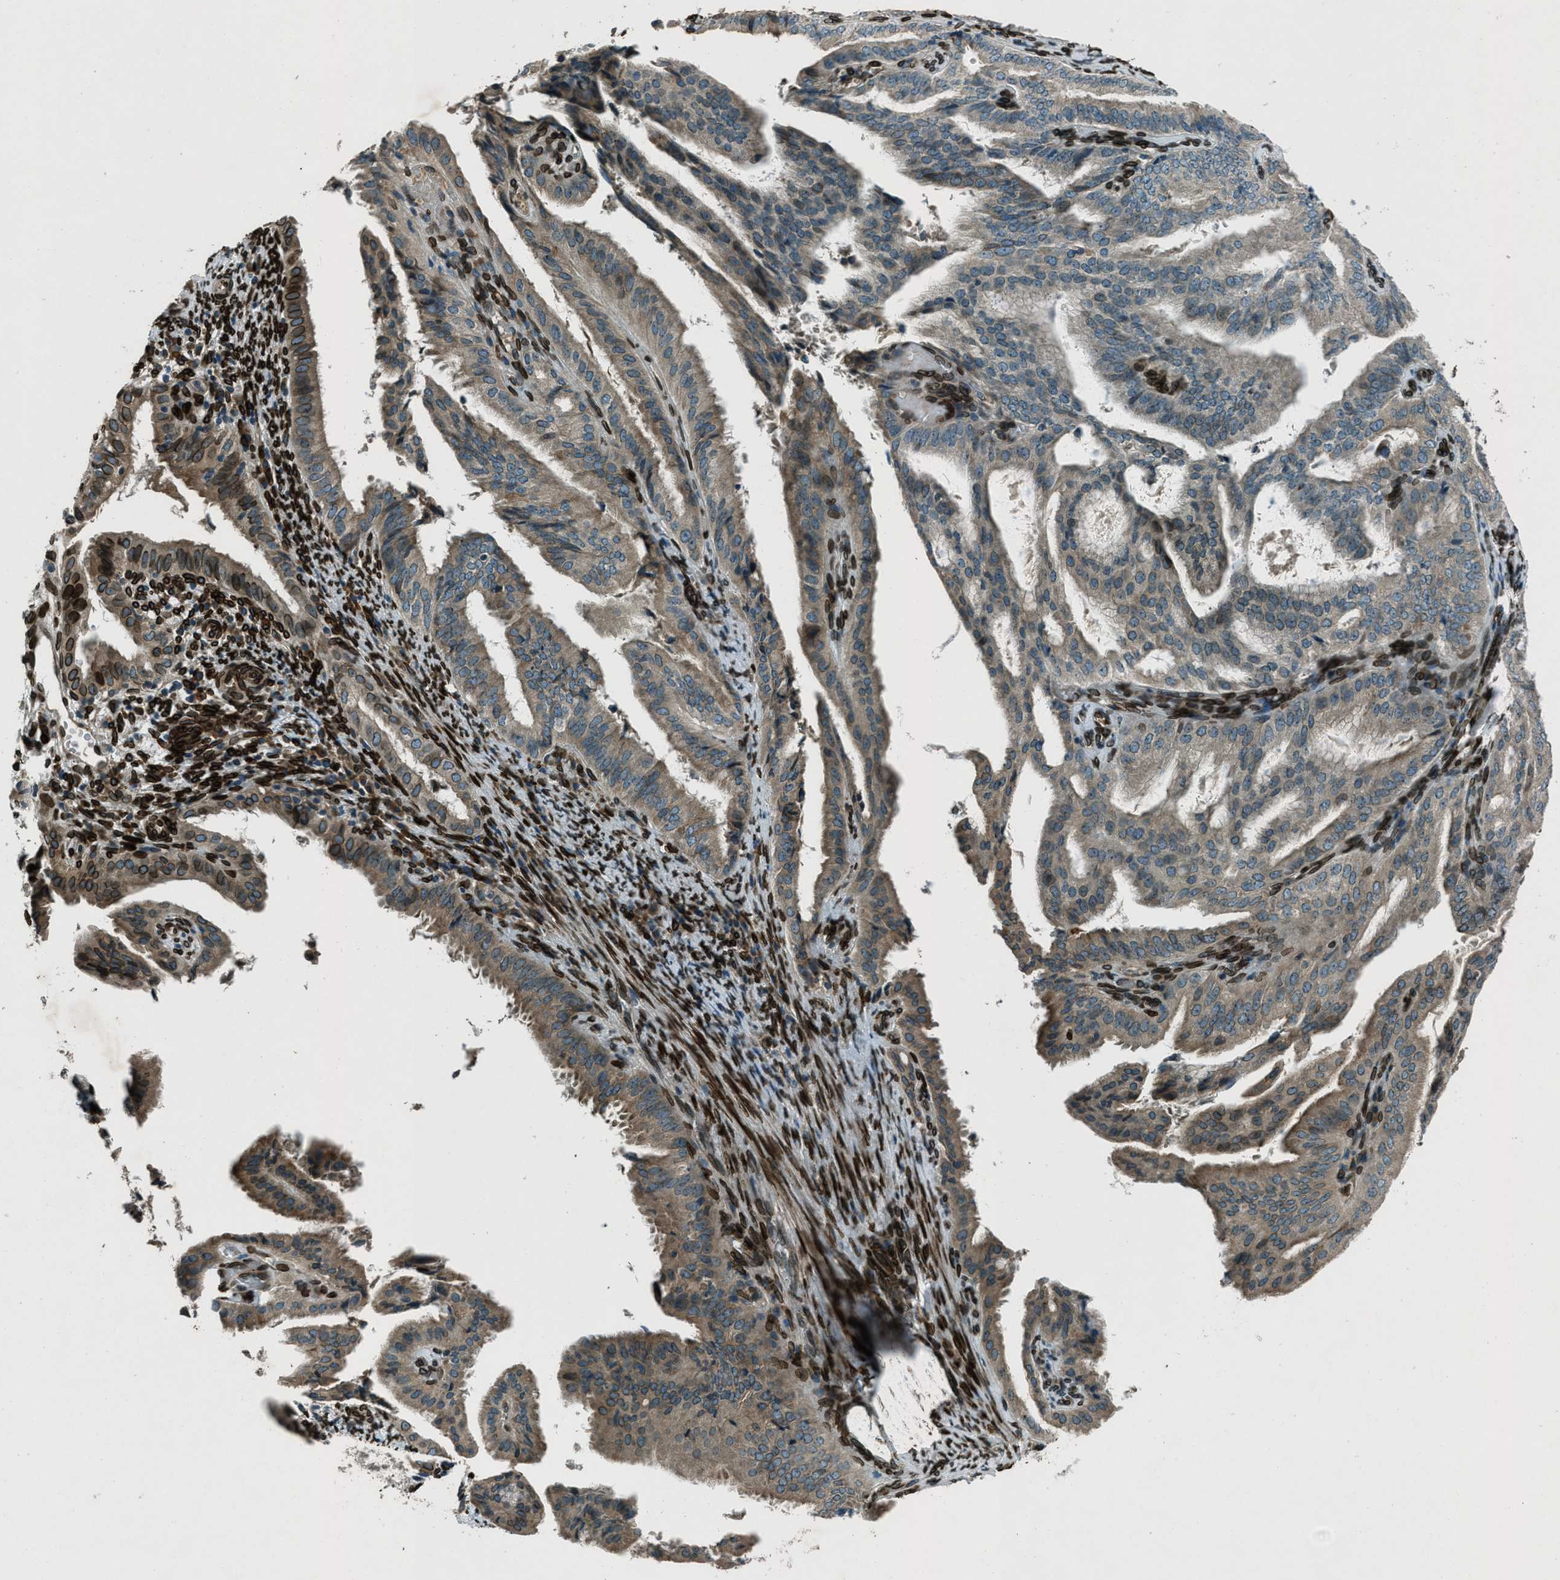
{"staining": {"intensity": "moderate", "quantity": "25%-75%", "location": "cytoplasmic/membranous"}, "tissue": "endometrial cancer", "cell_type": "Tumor cells", "image_type": "cancer", "snomed": [{"axis": "morphology", "description": "Adenocarcinoma, NOS"}, {"axis": "topography", "description": "Endometrium"}], "caption": "Human endometrial cancer (adenocarcinoma) stained for a protein (brown) displays moderate cytoplasmic/membranous positive expression in about 25%-75% of tumor cells.", "gene": "LEMD2", "patient": {"sex": "female", "age": 58}}